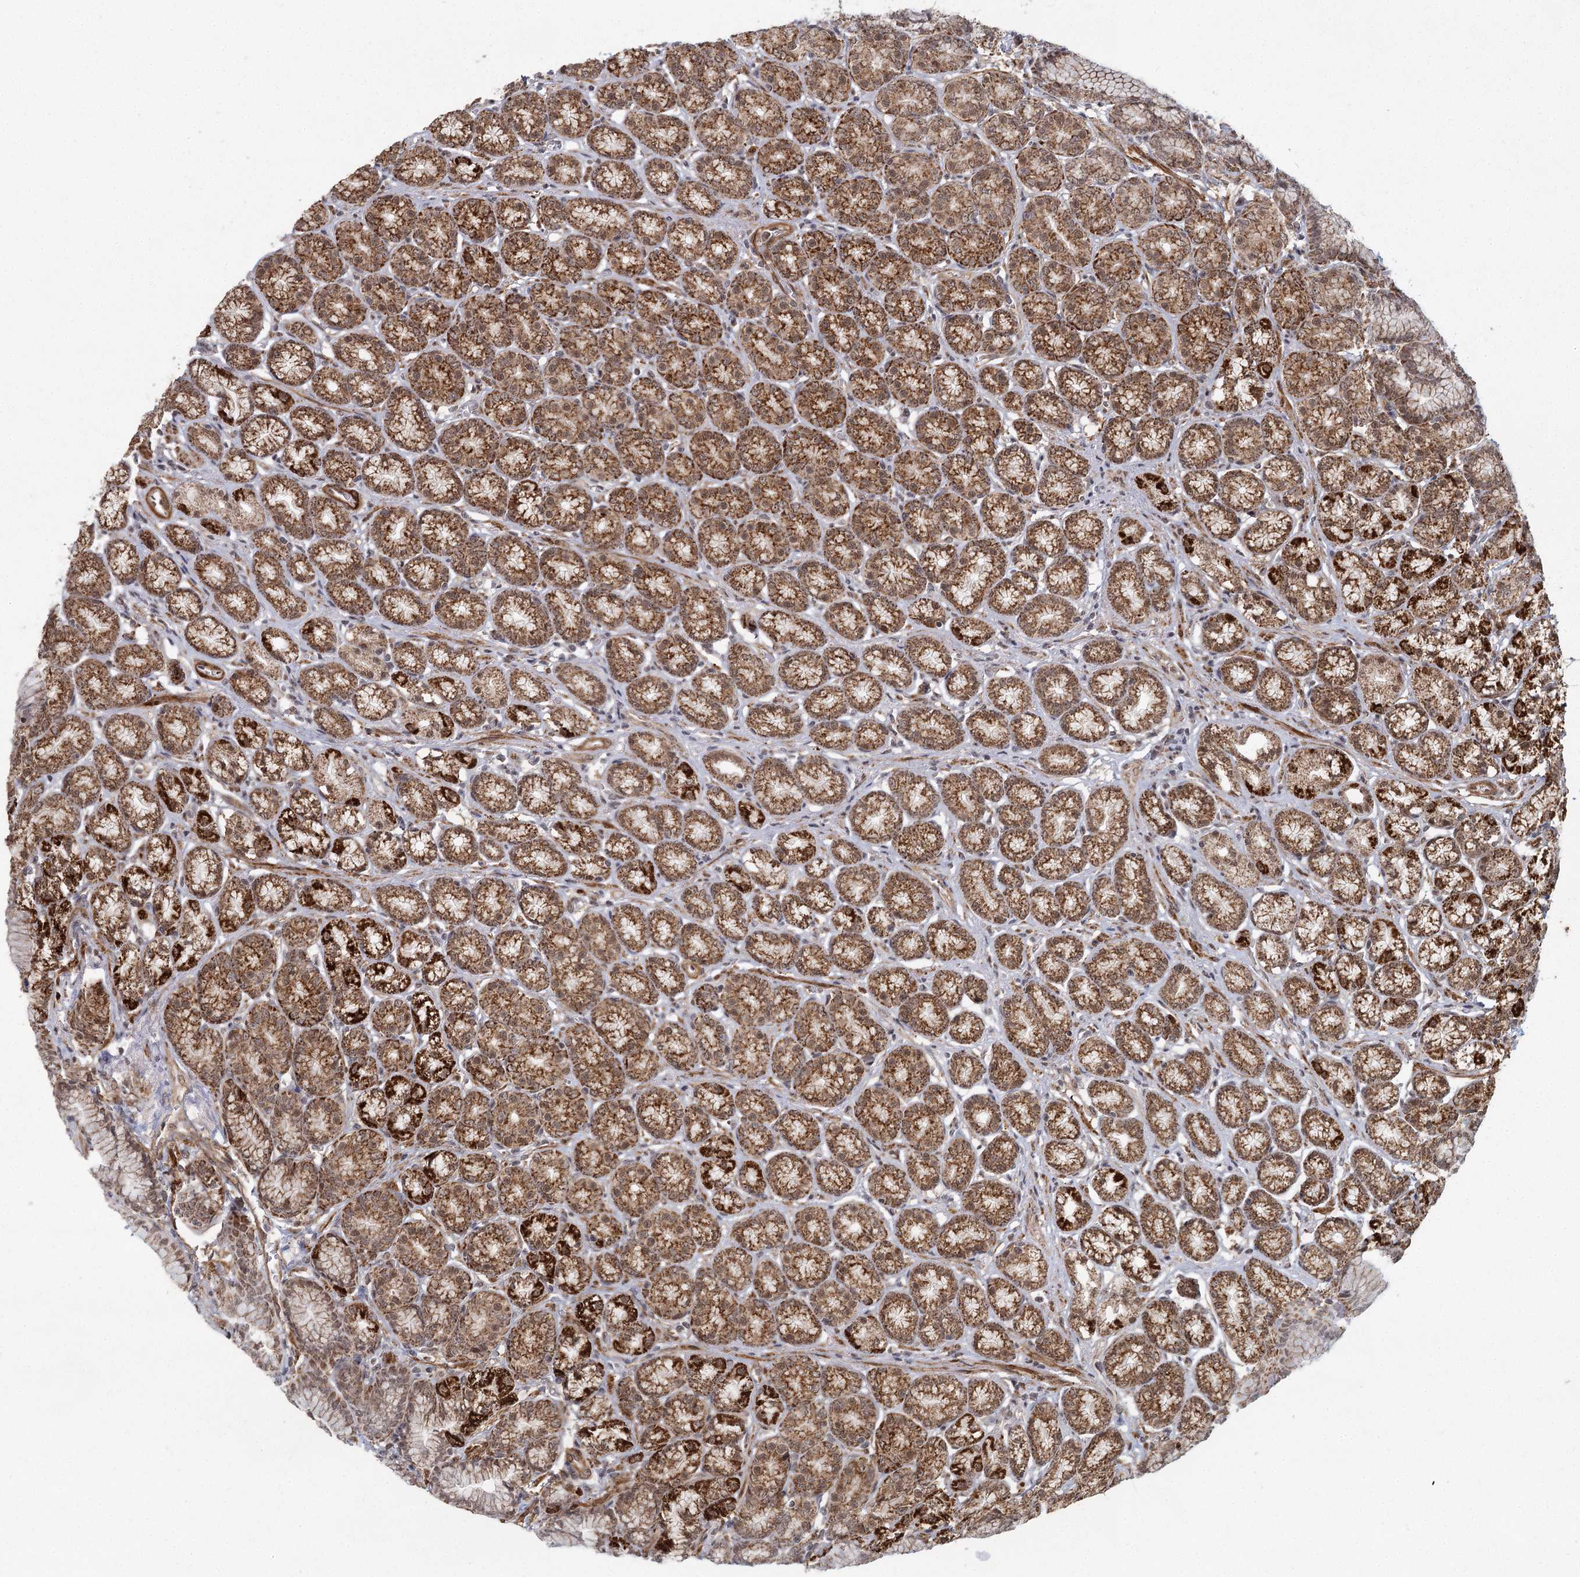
{"staining": {"intensity": "moderate", "quantity": ">75%", "location": "cytoplasmic/membranous,nuclear"}, "tissue": "stomach", "cell_type": "Glandular cells", "image_type": "normal", "snomed": [{"axis": "morphology", "description": "Normal tissue, NOS"}, {"axis": "morphology", "description": "Adenocarcinoma, NOS"}, {"axis": "morphology", "description": "Adenocarcinoma, High grade"}, {"axis": "topography", "description": "Stomach, upper"}, {"axis": "topography", "description": "Stomach"}], "caption": "Brown immunohistochemical staining in benign human stomach shows moderate cytoplasmic/membranous,nuclear expression in approximately >75% of glandular cells. The staining is performed using DAB brown chromogen to label protein expression. The nuclei are counter-stained blue using hematoxylin.", "gene": "ZCCHC24", "patient": {"sex": "female", "age": 65}}